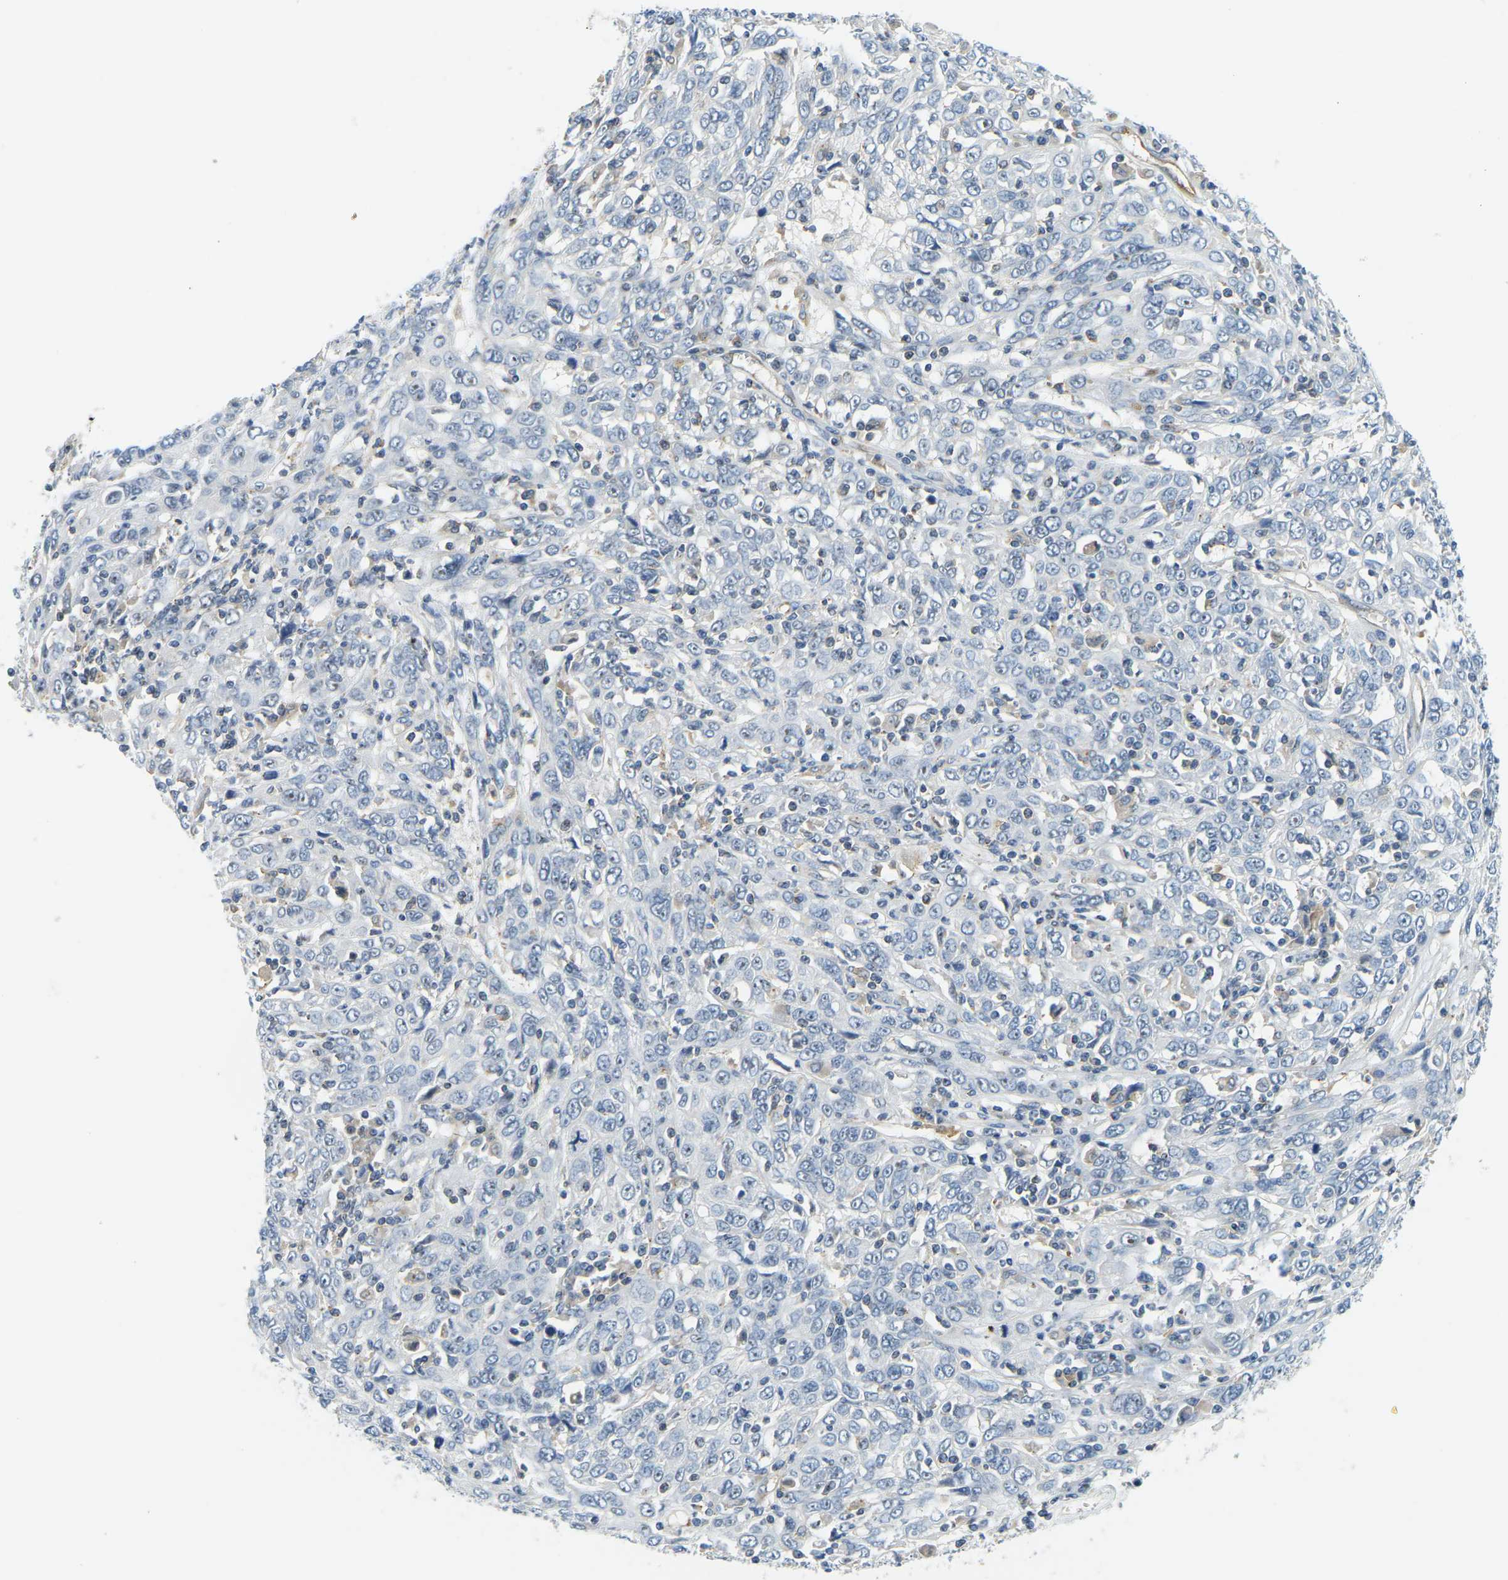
{"staining": {"intensity": "negative", "quantity": "none", "location": "none"}, "tissue": "cervical cancer", "cell_type": "Tumor cells", "image_type": "cancer", "snomed": [{"axis": "morphology", "description": "Squamous cell carcinoma, NOS"}, {"axis": "topography", "description": "Cervix"}], "caption": "DAB (3,3'-diaminobenzidine) immunohistochemical staining of human cervical cancer reveals no significant staining in tumor cells. Brightfield microscopy of immunohistochemistry stained with DAB (brown) and hematoxylin (blue), captured at high magnification.", "gene": "RRP1", "patient": {"sex": "female", "age": 46}}